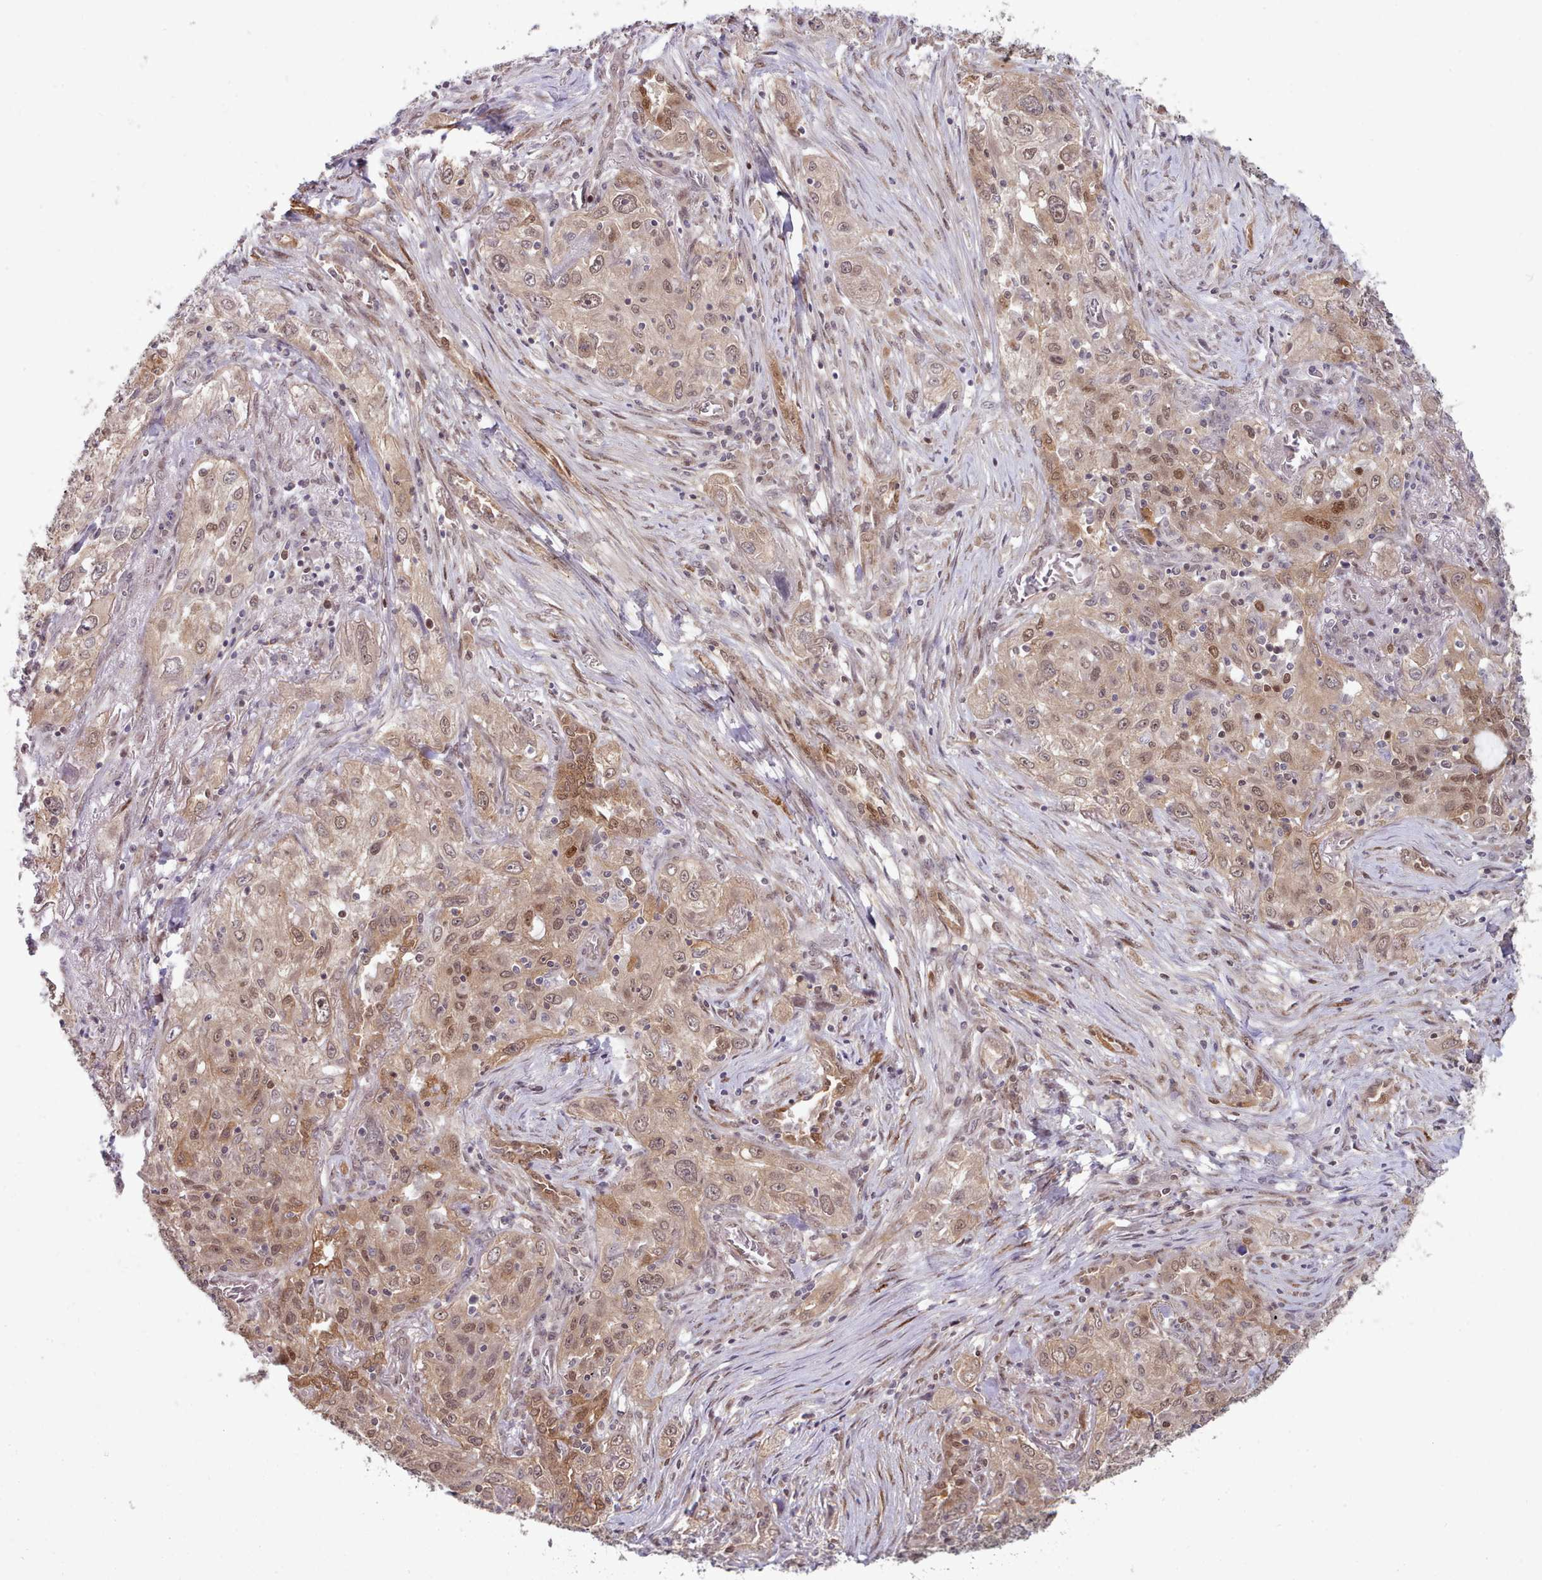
{"staining": {"intensity": "moderate", "quantity": ">75%", "location": "cytoplasmic/membranous,nuclear"}, "tissue": "lung cancer", "cell_type": "Tumor cells", "image_type": "cancer", "snomed": [{"axis": "morphology", "description": "Squamous cell carcinoma, NOS"}, {"axis": "topography", "description": "Lung"}], "caption": "Protein staining by IHC reveals moderate cytoplasmic/membranous and nuclear staining in about >75% of tumor cells in lung cancer.", "gene": "CES3", "patient": {"sex": "female", "age": 69}}